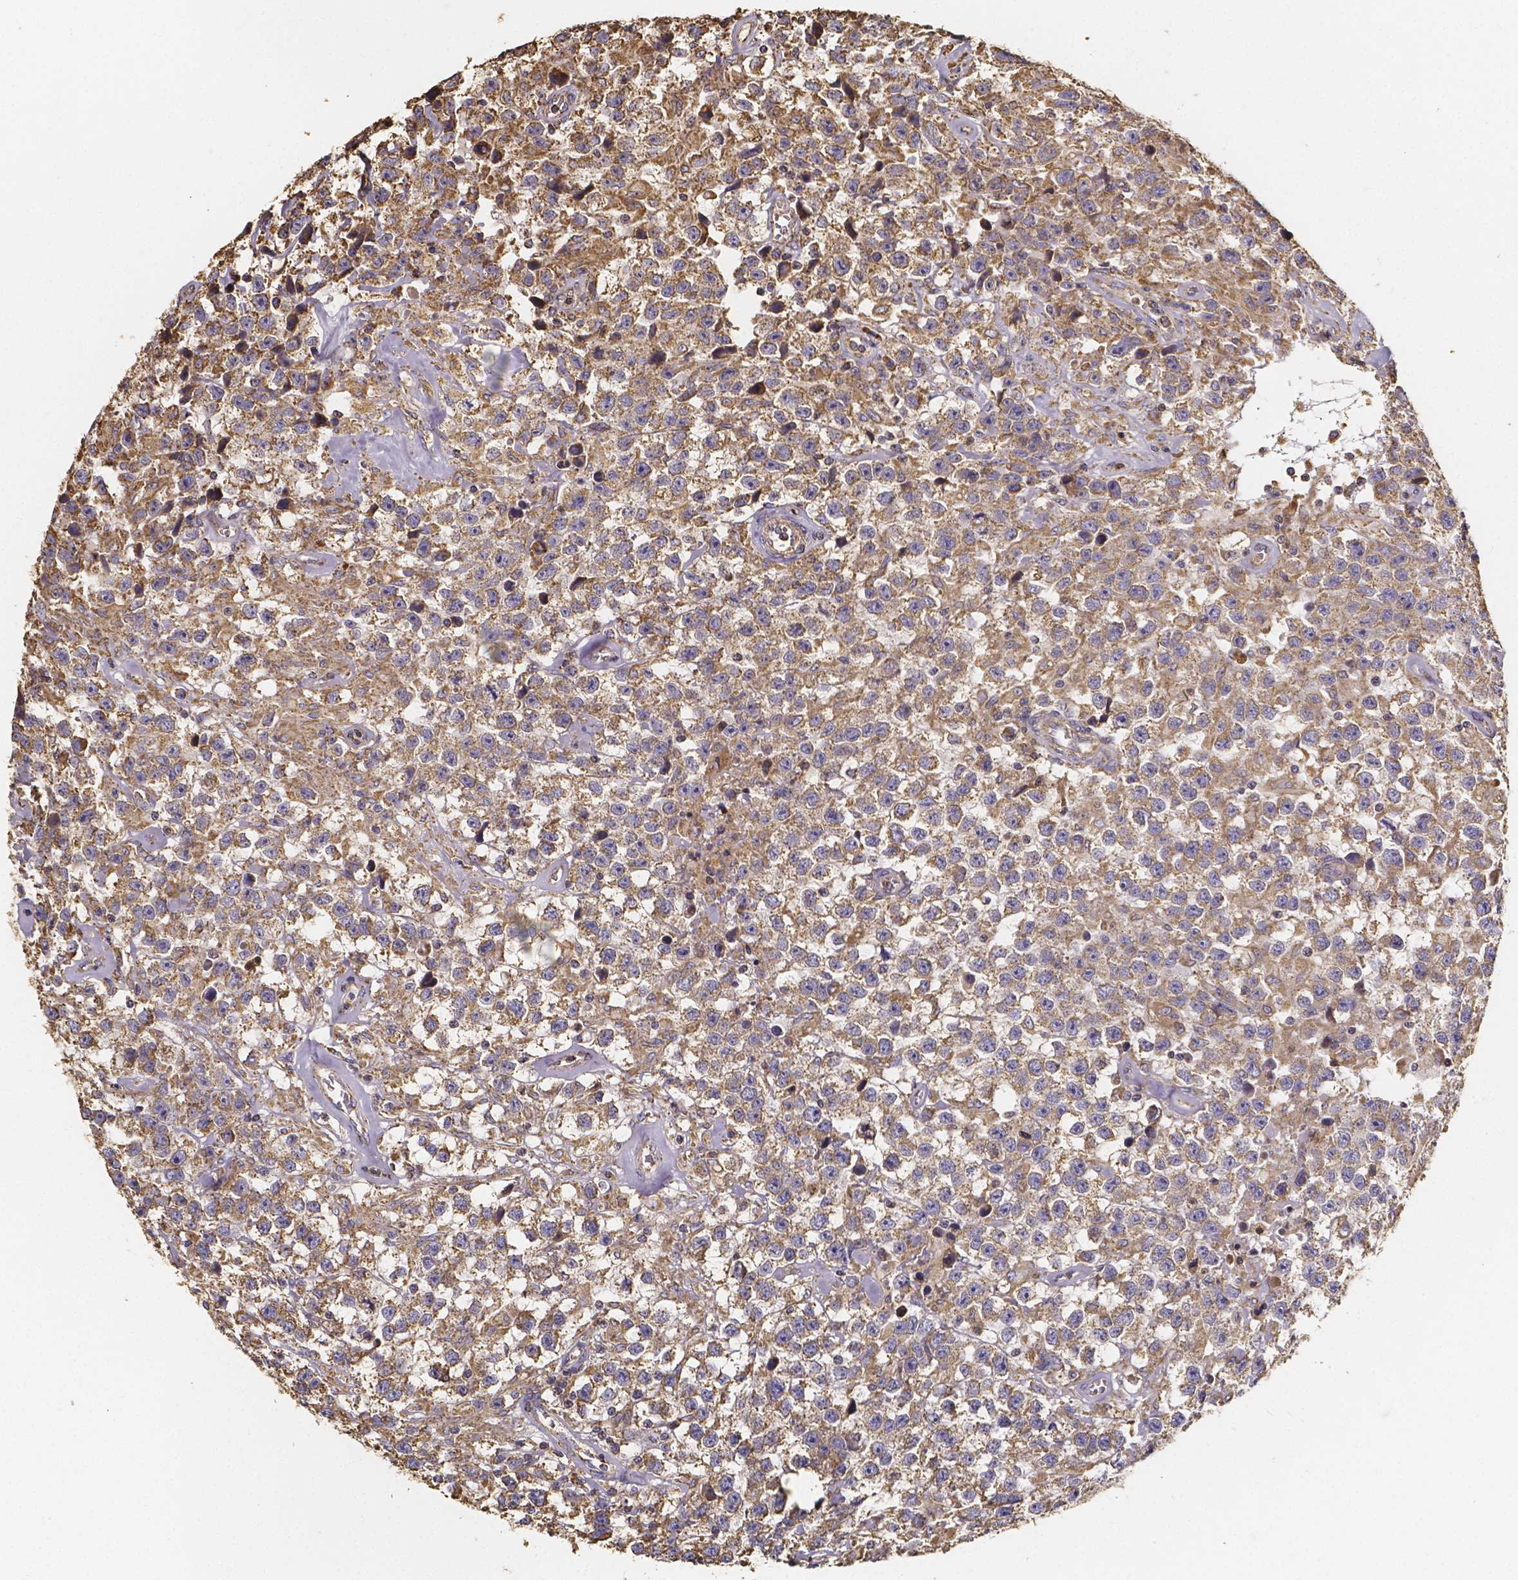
{"staining": {"intensity": "moderate", "quantity": ">75%", "location": "cytoplasmic/membranous"}, "tissue": "testis cancer", "cell_type": "Tumor cells", "image_type": "cancer", "snomed": [{"axis": "morphology", "description": "Seminoma, NOS"}, {"axis": "topography", "description": "Testis"}], "caption": "Testis seminoma was stained to show a protein in brown. There is medium levels of moderate cytoplasmic/membranous expression in about >75% of tumor cells. Using DAB (brown) and hematoxylin (blue) stains, captured at high magnification using brightfield microscopy.", "gene": "SLC35D2", "patient": {"sex": "male", "age": 43}}